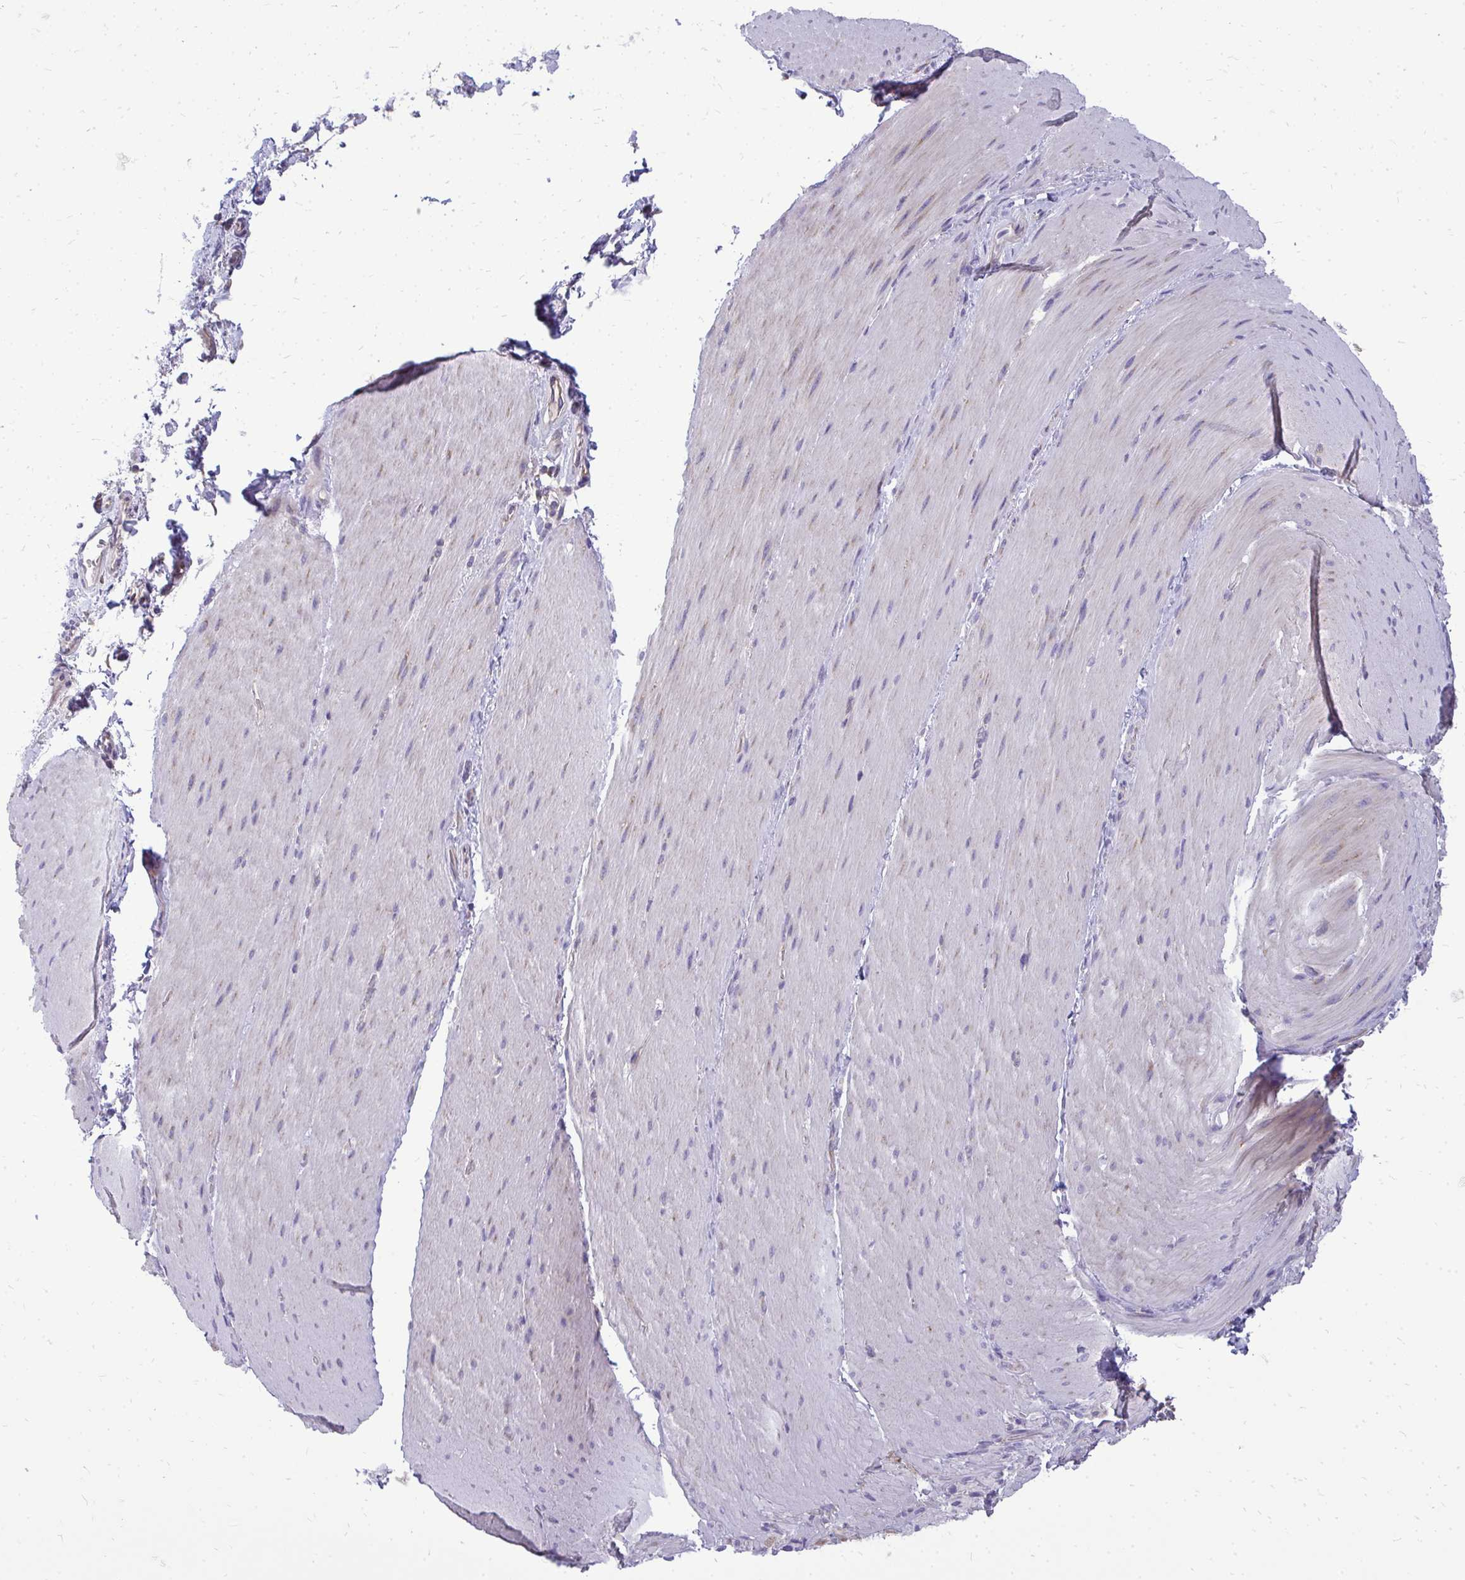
{"staining": {"intensity": "weak", "quantity": "<25%", "location": "cytoplasmic/membranous"}, "tissue": "smooth muscle", "cell_type": "Smooth muscle cells", "image_type": "normal", "snomed": [{"axis": "morphology", "description": "Normal tissue, NOS"}, {"axis": "topography", "description": "Smooth muscle"}, {"axis": "topography", "description": "Colon"}], "caption": "Immunohistochemistry histopathology image of benign smooth muscle: human smooth muscle stained with DAB exhibits no significant protein positivity in smooth muscle cells. Brightfield microscopy of immunohistochemistry stained with DAB (3,3'-diaminobenzidine) (brown) and hematoxylin (blue), captured at high magnification.", "gene": "RPLP2", "patient": {"sex": "male", "age": 73}}